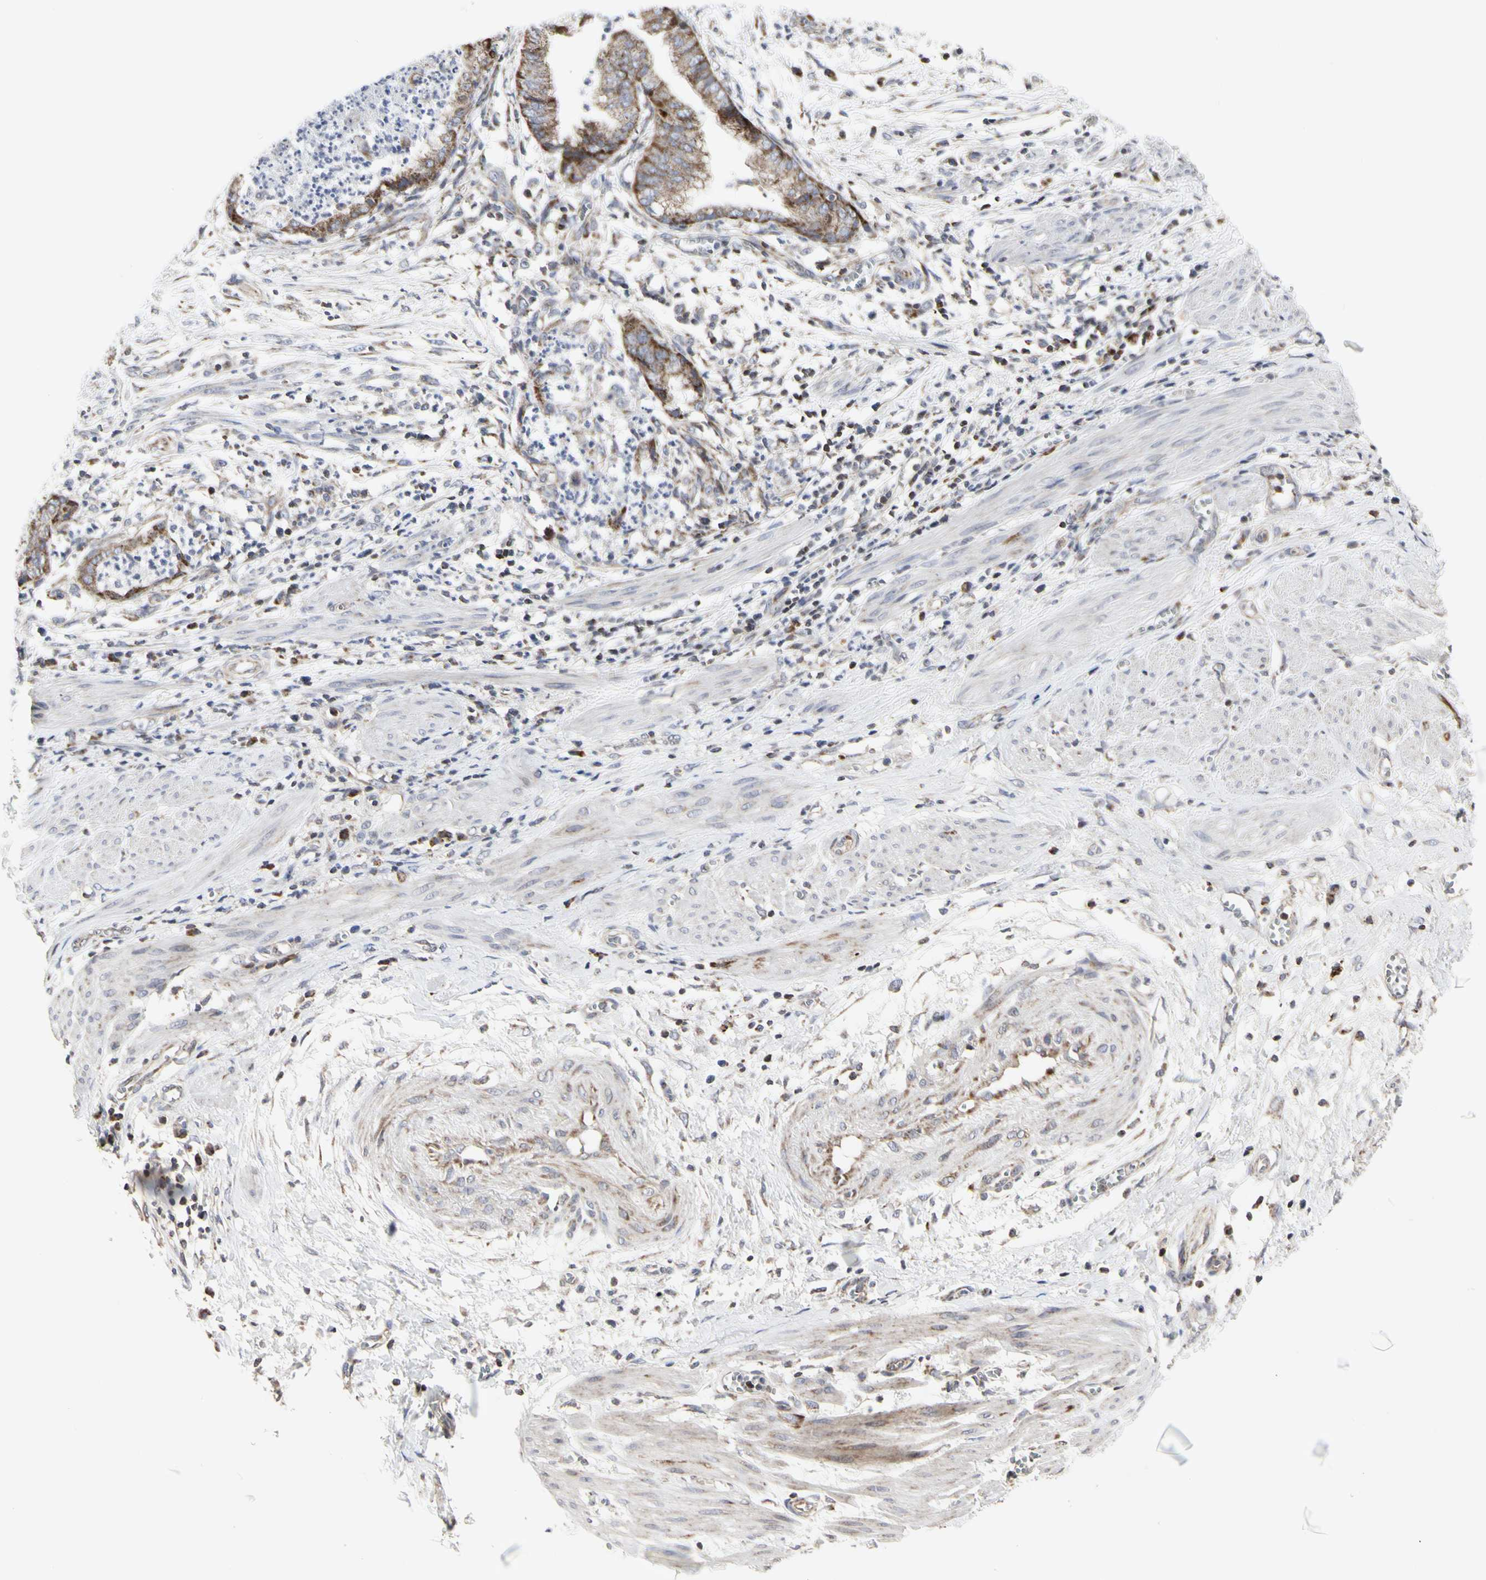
{"staining": {"intensity": "moderate", "quantity": ">75%", "location": "cytoplasmic/membranous"}, "tissue": "endometrial cancer", "cell_type": "Tumor cells", "image_type": "cancer", "snomed": [{"axis": "morphology", "description": "Necrosis, NOS"}, {"axis": "morphology", "description": "Adenocarcinoma, NOS"}, {"axis": "topography", "description": "Endometrium"}], "caption": "Immunohistochemical staining of human endometrial cancer (adenocarcinoma) demonstrates moderate cytoplasmic/membranous protein expression in about >75% of tumor cells. (Brightfield microscopy of DAB IHC at high magnification).", "gene": "TSKU", "patient": {"sex": "female", "age": 79}}